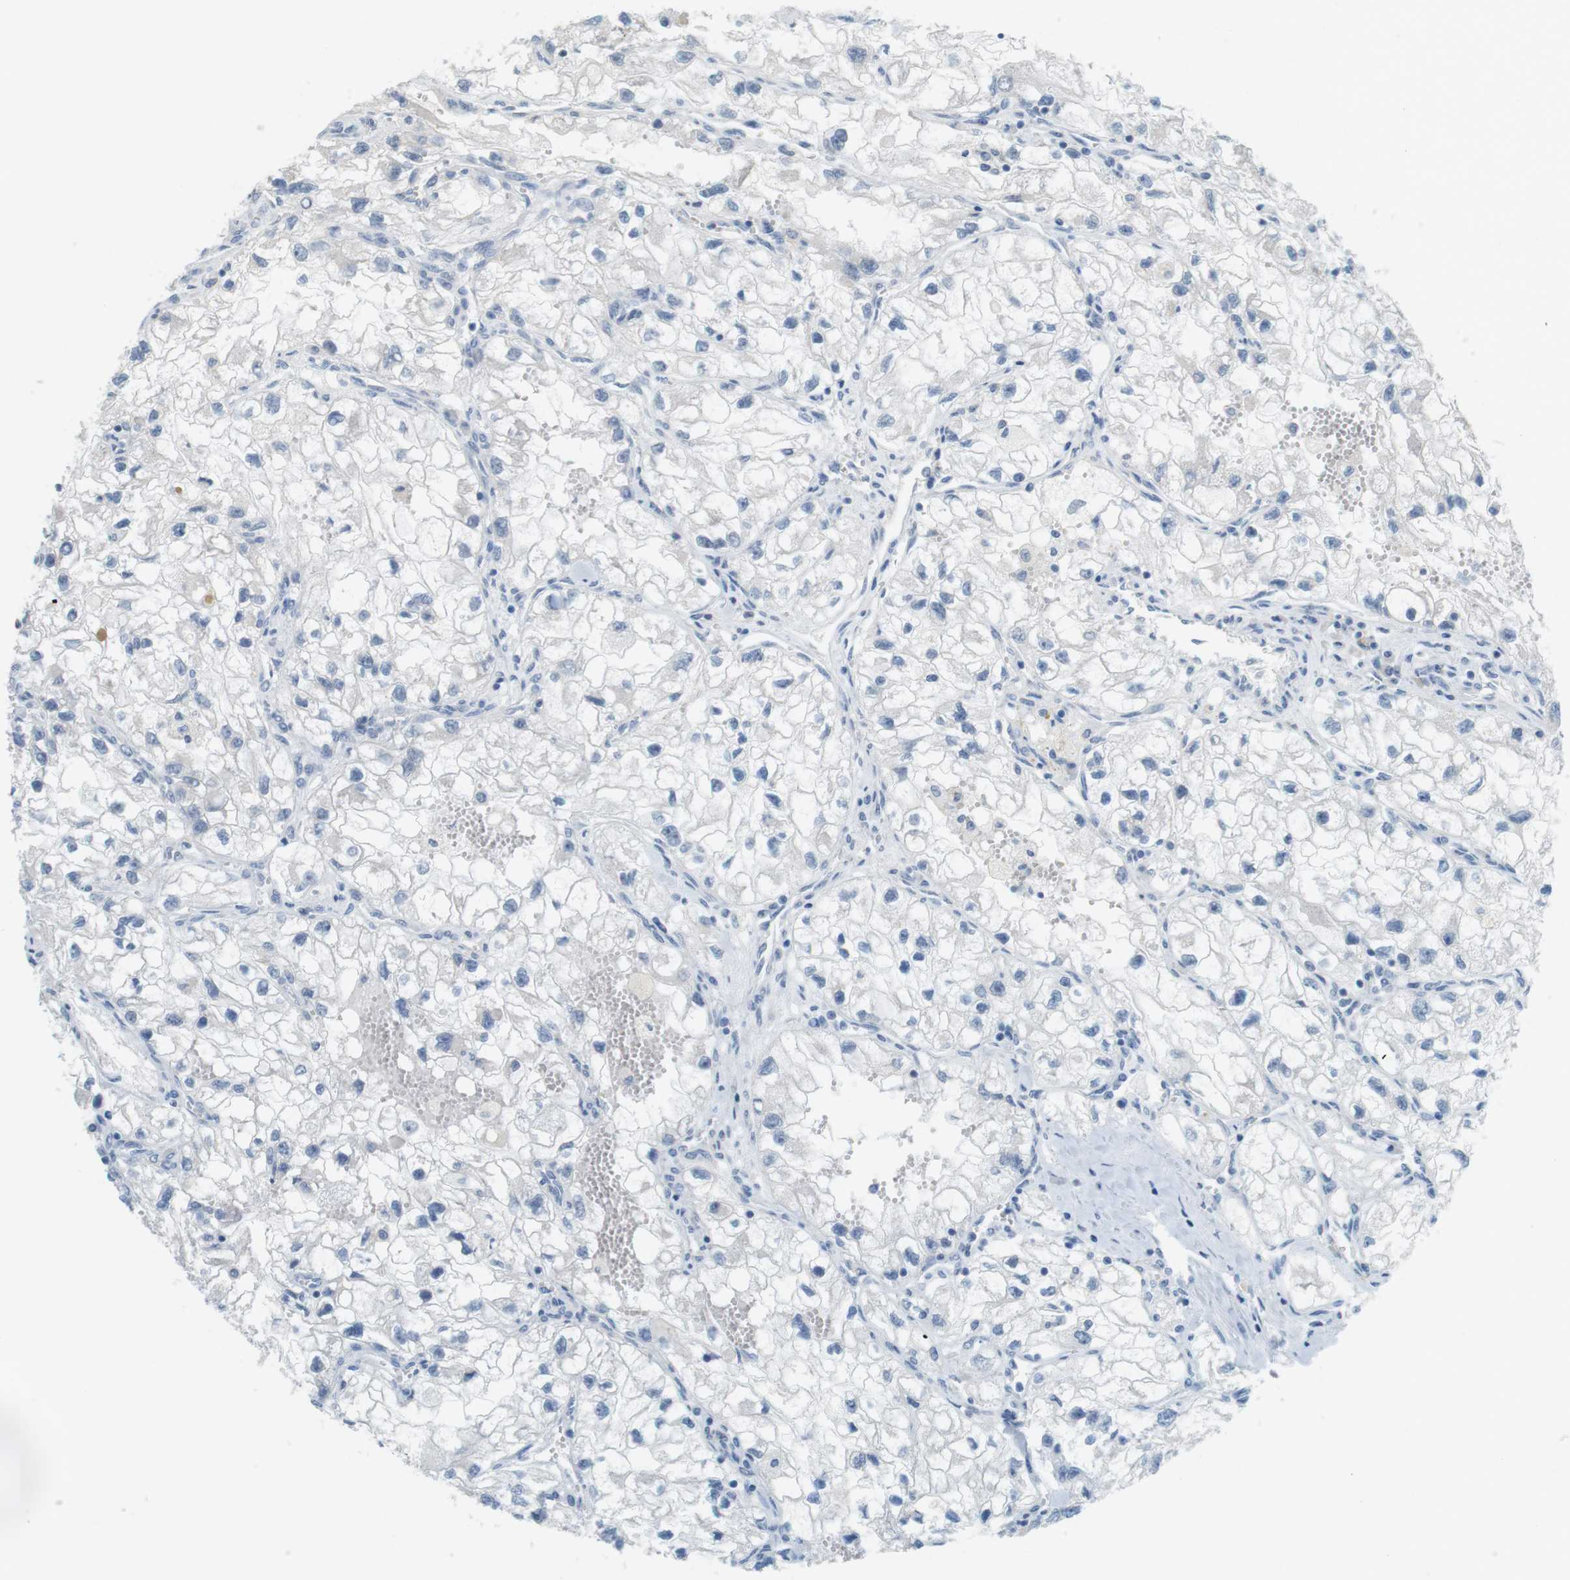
{"staining": {"intensity": "negative", "quantity": "none", "location": "none"}, "tissue": "renal cancer", "cell_type": "Tumor cells", "image_type": "cancer", "snomed": [{"axis": "morphology", "description": "Adenocarcinoma, NOS"}, {"axis": "topography", "description": "Kidney"}], "caption": "Micrograph shows no significant protein staining in tumor cells of renal adenocarcinoma.", "gene": "MUC5B", "patient": {"sex": "female", "age": 70}}